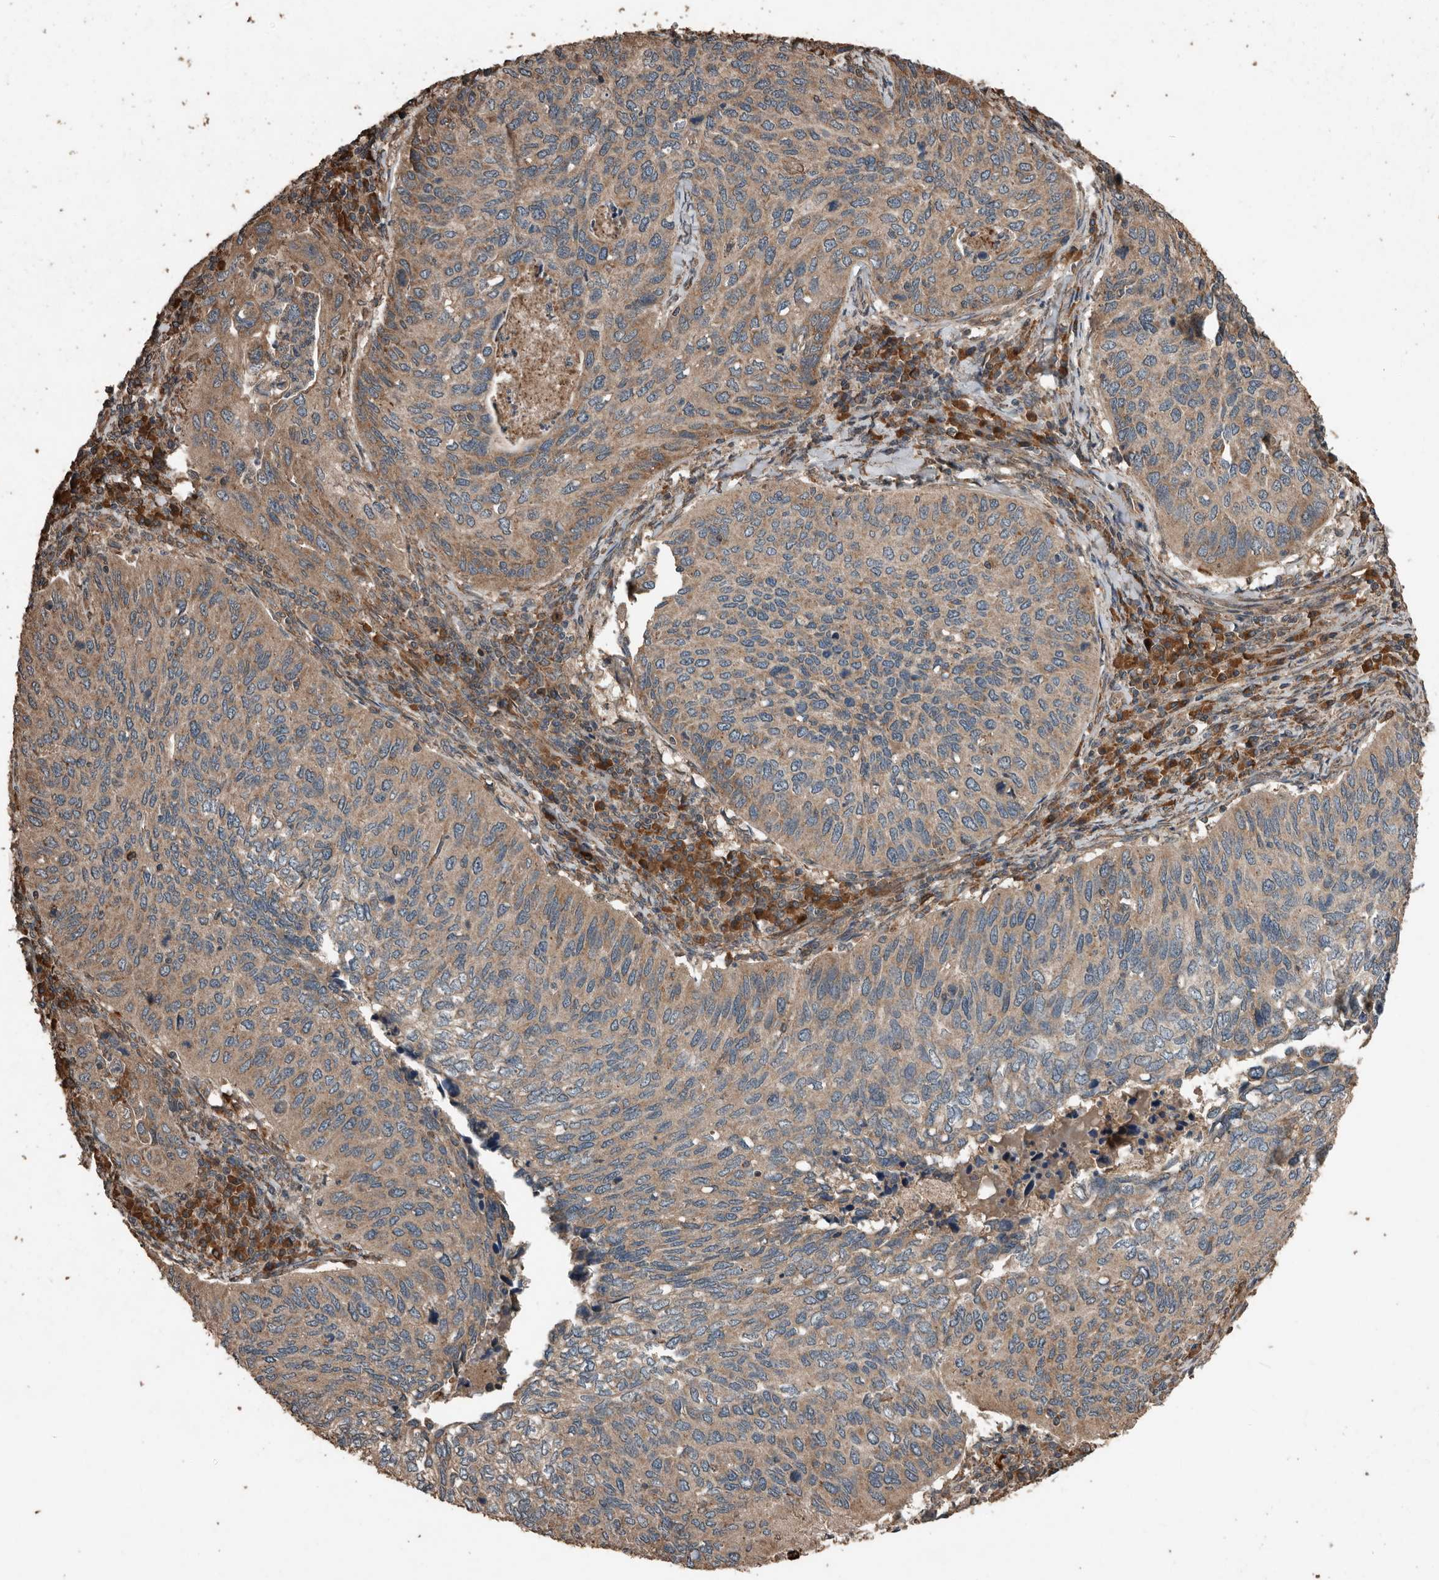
{"staining": {"intensity": "weak", "quantity": ">75%", "location": "cytoplasmic/membranous"}, "tissue": "cervical cancer", "cell_type": "Tumor cells", "image_type": "cancer", "snomed": [{"axis": "morphology", "description": "Squamous cell carcinoma, NOS"}, {"axis": "topography", "description": "Cervix"}], "caption": "There is low levels of weak cytoplasmic/membranous positivity in tumor cells of cervical squamous cell carcinoma, as demonstrated by immunohistochemical staining (brown color).", "gene": "RNF207", "patient": {"sex": "female", "age": 38}}